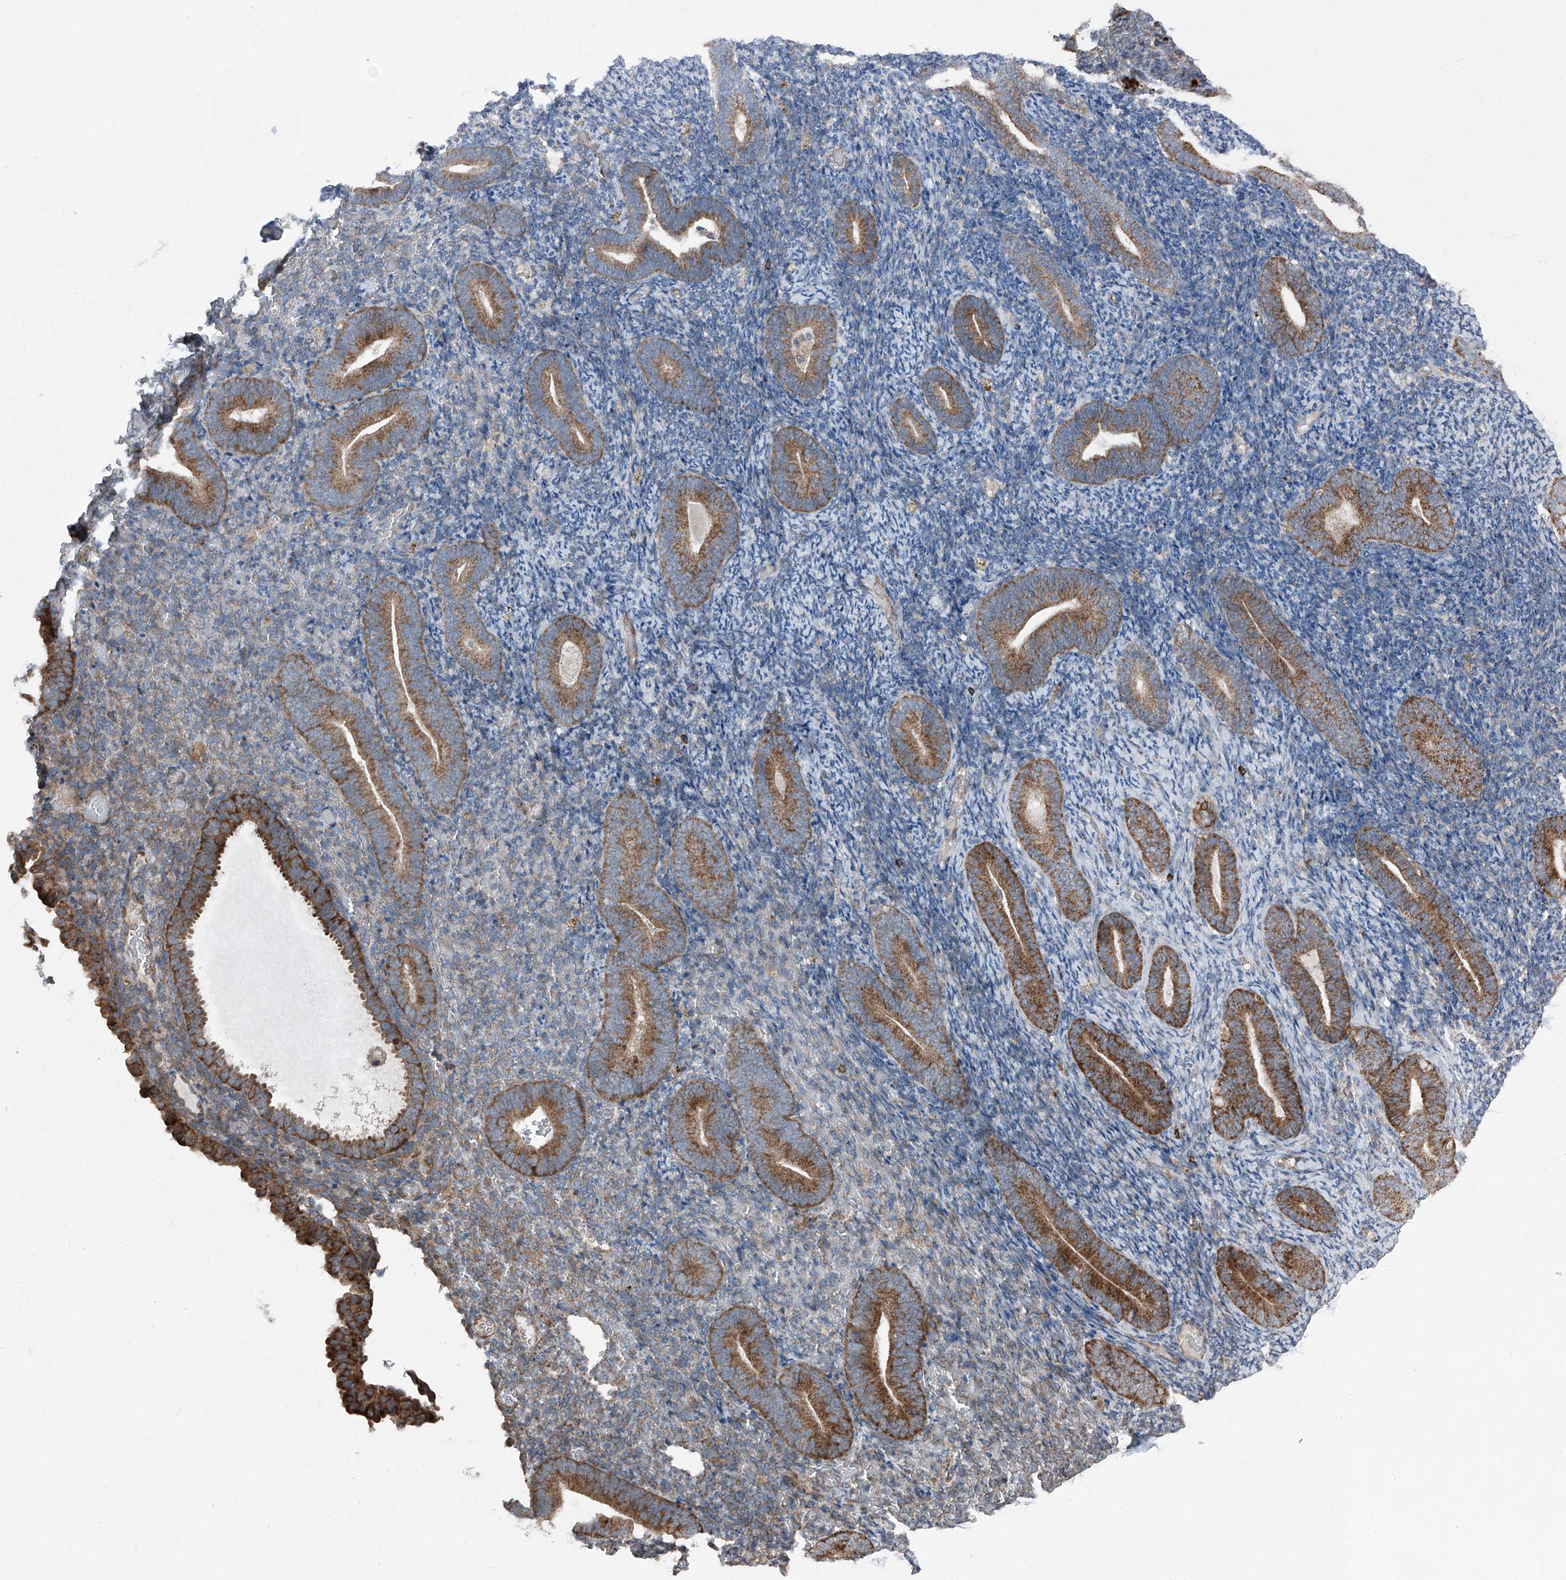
{"staining": {"intensity": "weak", "quantity": "<25%", "location": "cytoplasmic/membranous"}, "tissue": "endometrium", "cell_type": "Cells in endometrial stroma", "image_type": "normal", "snomed": [{"axis": "morphology", "description": "Normal tissue, NOS"}, {"axis": "topography", "description": "Endometrium"}], "caption": "There is no significant positivity in cells in endometrial stroma of endometrium. (DAB (3,3'-diaminobenzidine) immunohistochemistry (IHC) with hematoxylin counter stain).", "gene": "LIMK1", "patient": {"sex": "female", "age": 51}}